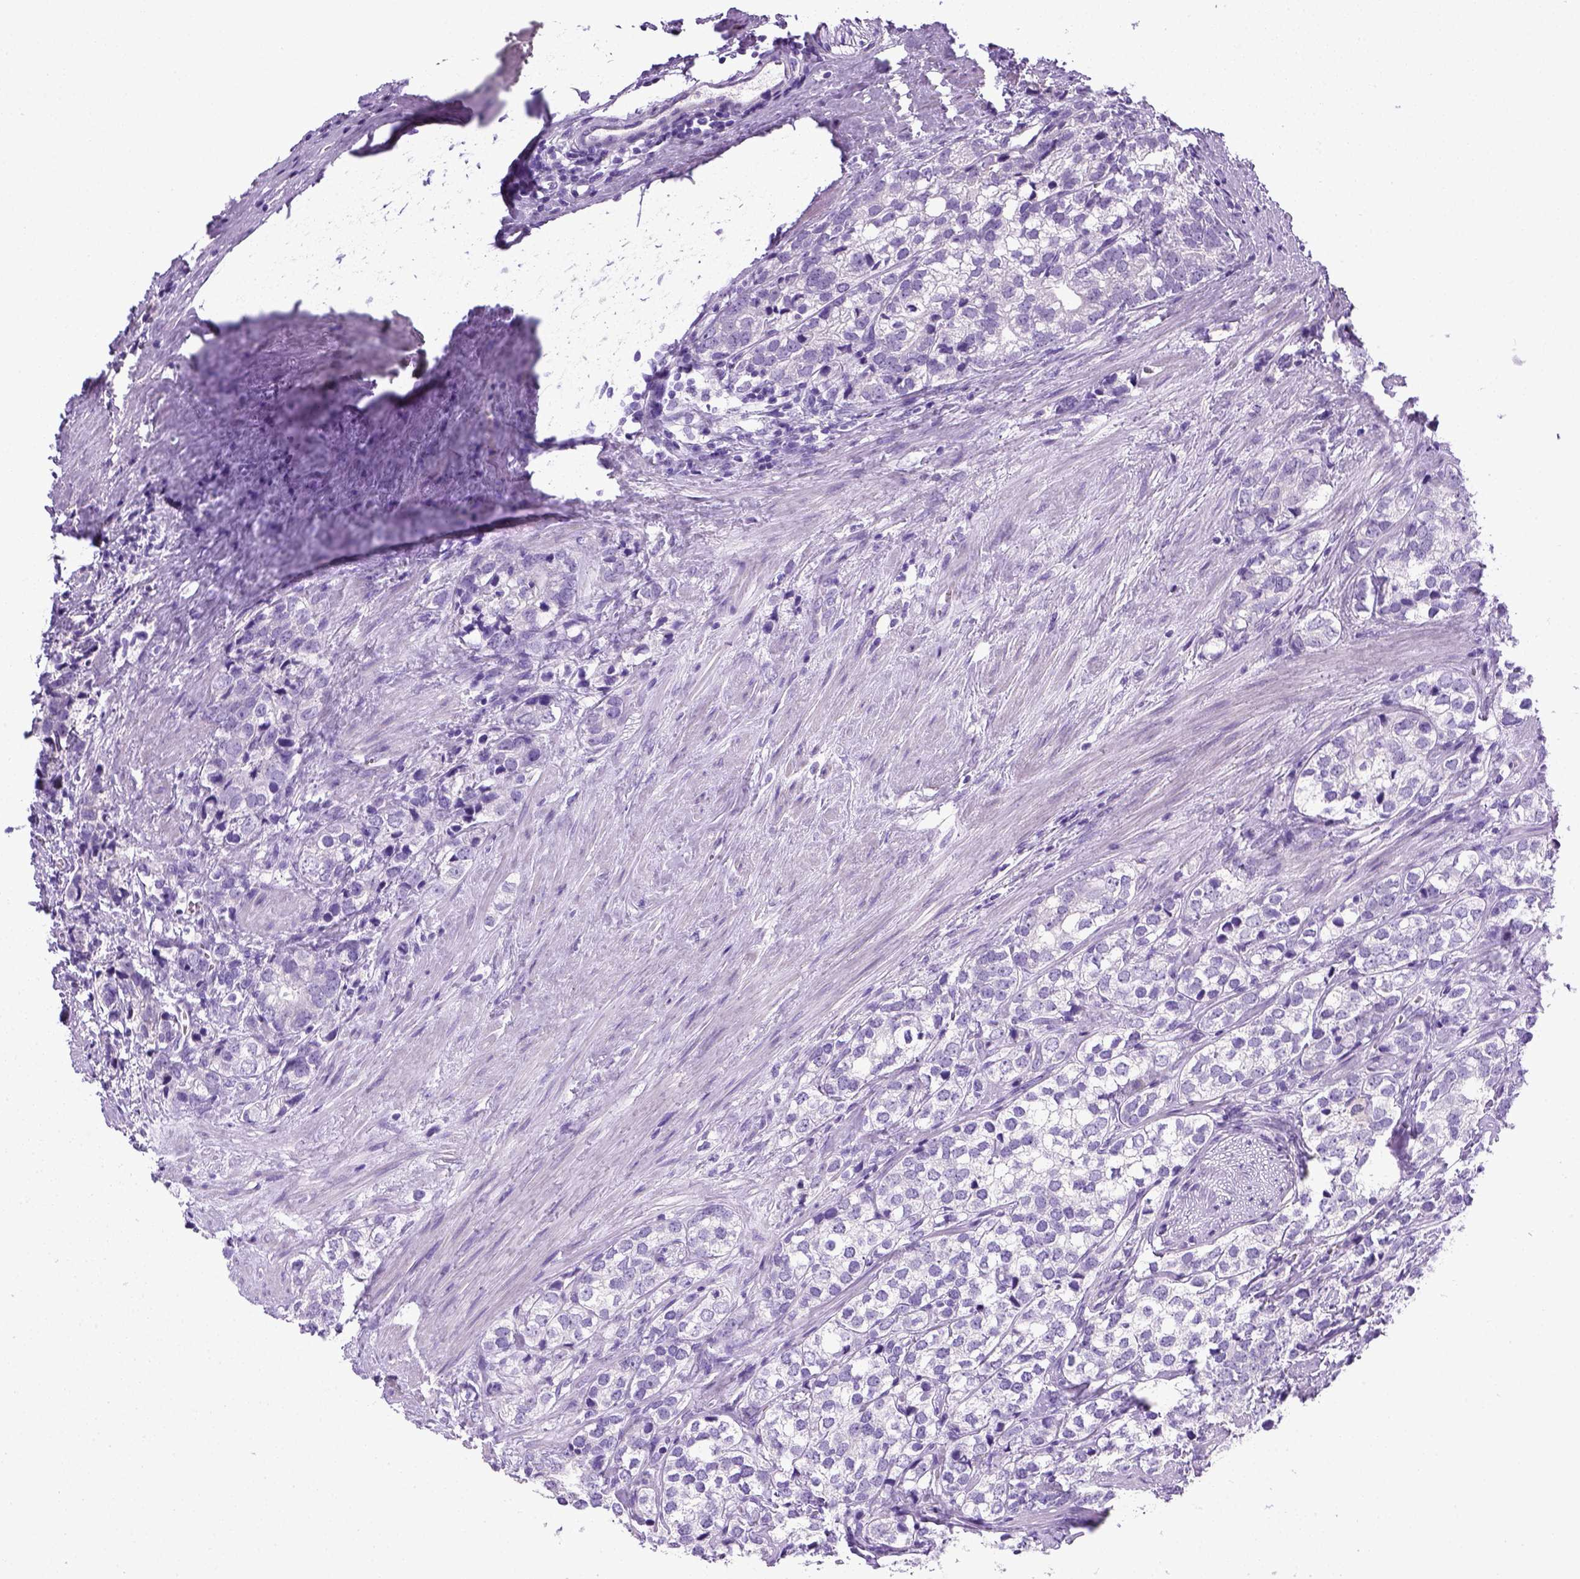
{"staining": {"intensity": "negative", "quantity": "none", "location": "none"}, "tissue": "prostate cancer", "cell_type": "Tumor cells", "image_type": "cancer", "snomed": [{"axis": "morphology", "description": "Adenocarcinoma, NOS"}, {"axis": "topography", "description": "Prostate and seminal vesicle, NOS"}], "caption": "Immunohistochemistry histopathology image of prostate adenocarcinoma stained for a protein (brown), which exhibits no expression in tumor cells. (Stains: DAB (3,3'-diaminobenzidine) IHC with hematoxylin counter stain, Microscopy: brightfield microscopy at high magnification).", "gene": "KRT71", "patient": {"sex": "male", "age": 63}}